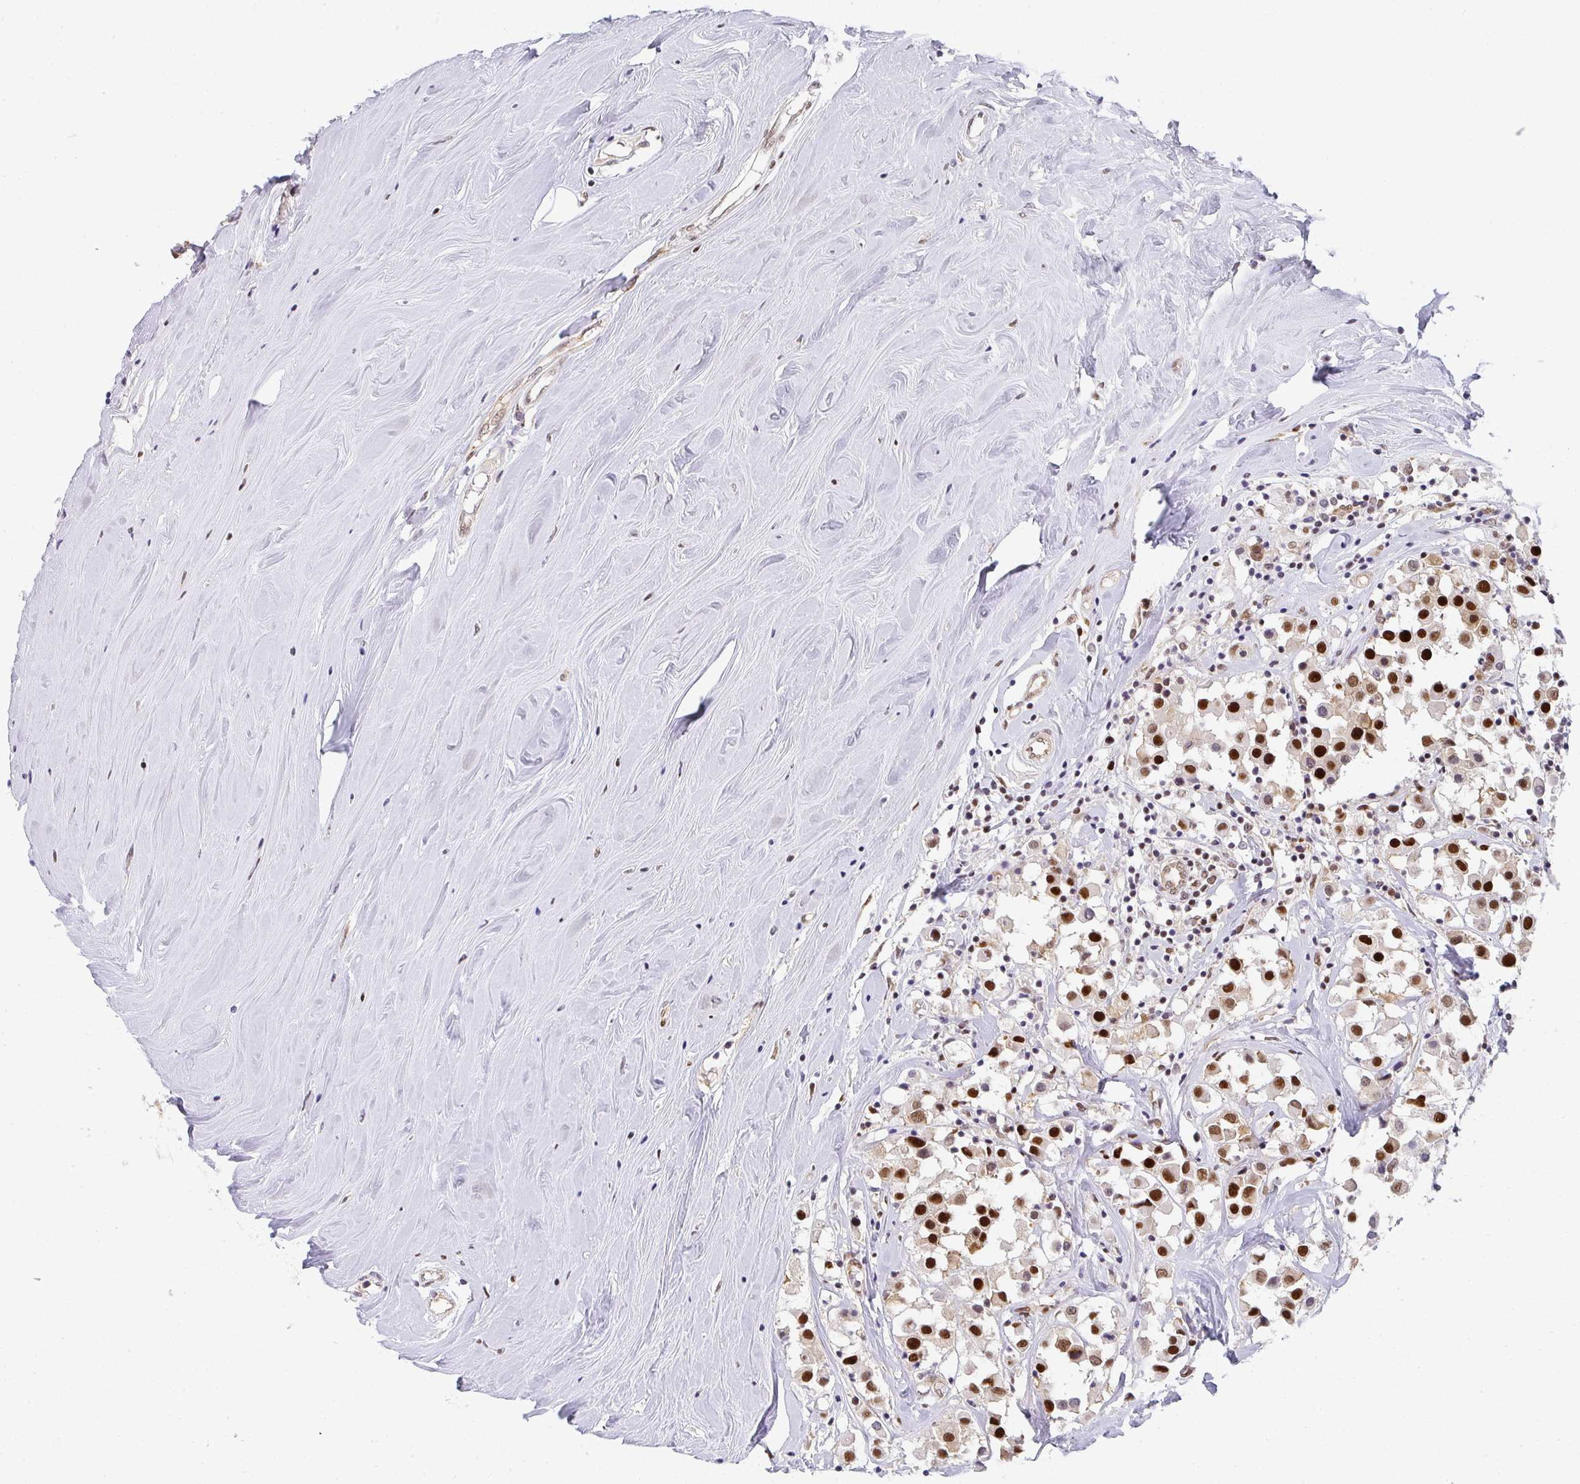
{"staining": {"intensity": "strong", "quantity": ">75%", "location": "cytoplasmic/membranous,nuclear"}, "tissue": "breast cancer", "cell_type": "Tumor cells", "image_type": "cancer", "snomed": [{"axis": "morphology", "description": "Duct carcinoma"}, {"axis": "topography", "description": "Breast"}], "caption": "A high amount of strong cytoplasmic/membranous and nuclear staining is identified in about >75% of tumor cells in breast intraductal carcinoma tissue.", "gene": "SYNCRIP", "patient": {"sex": "female", "age": 61}}